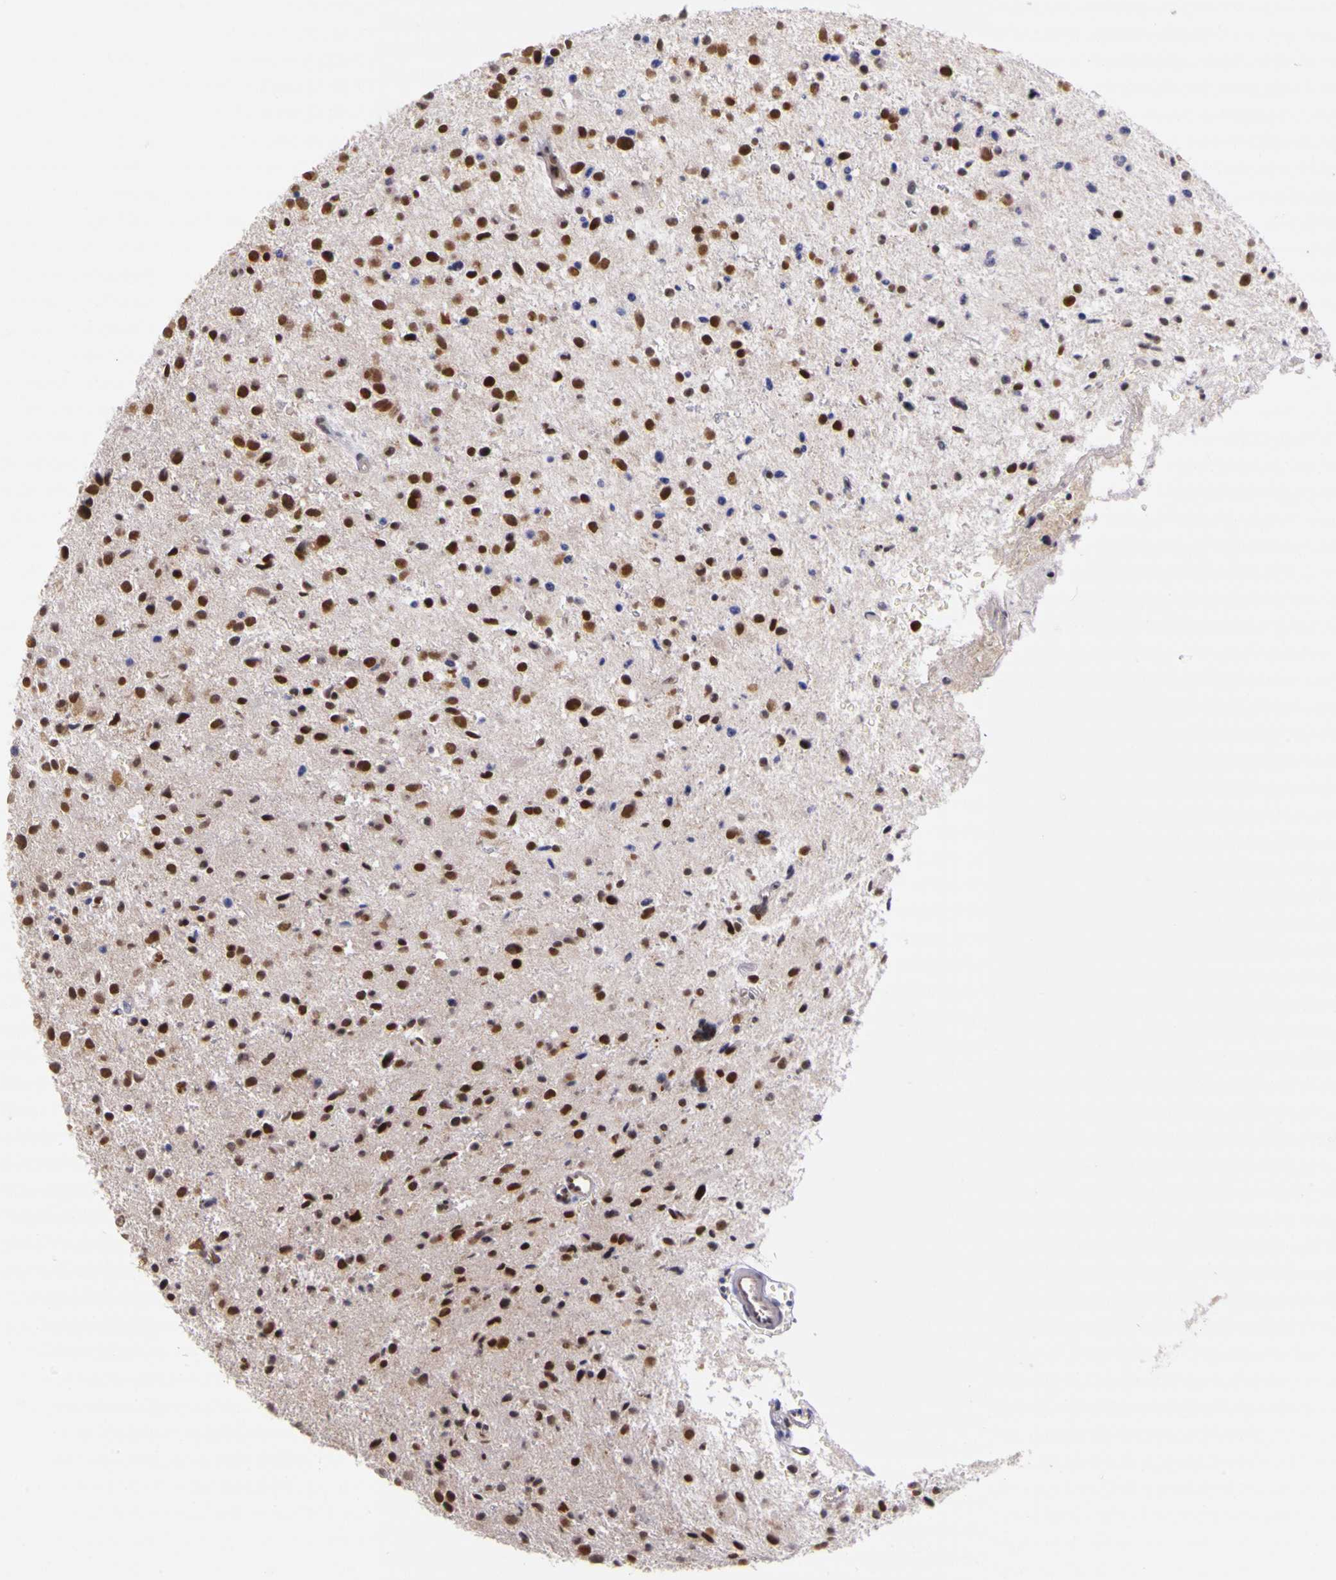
{"staining": {"intensity": "strong", "quantity": ">75%", "location": "nuclear"}, "tissue": "glioma", "cell_type": "Tumor cells", "image_type": "cancer", "snomed": [{"axis": "morphology", "description": "Glioma, malignant, Low grade"}, {"axis": "topography", "description": "Brain"}], "caption": "This is a histology image of immunohistochemistry (IHC) staining of glioma, which shows strong staining in the nuclear of tumor cells.", "gene": "WDR13", "patient": {"sex": "female", "age": 46}}